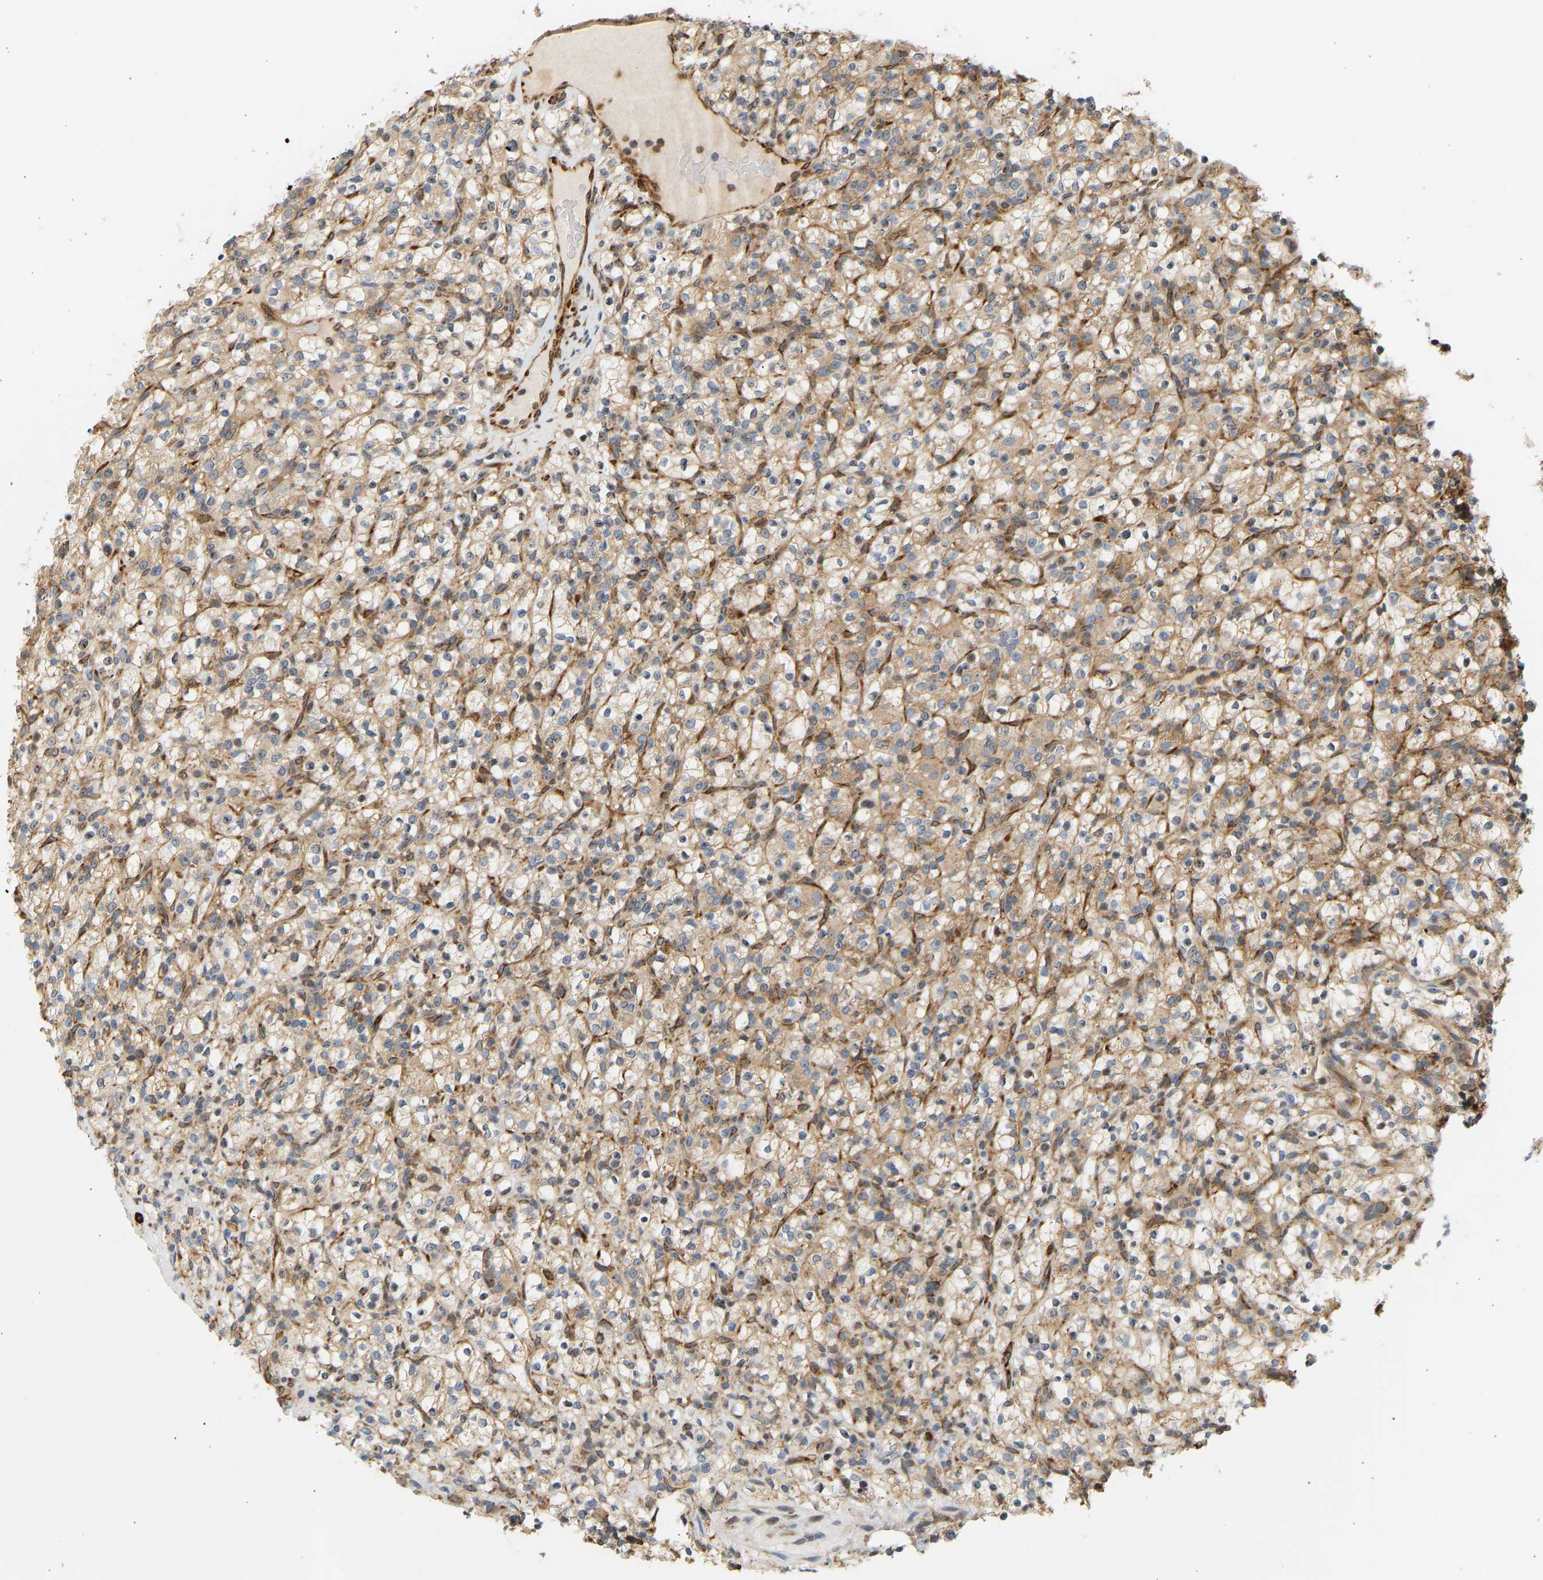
{"staining": {"intensity": "moderate", "quantity": ">75%", "location": "cytoplasmic/membranous"}, "tissue": "renal cancer", "cell_type": "Tumor cells", "image_type": "cancer", "snomed": [{"axis": "morphology", "description": "Normal tissue, NOS"}, {"axis": "morphology", "description": "Adenocarcinoma, NOS"}, {"axis": "topography", "description": "Kidney"}], "caption": "Immunohistochemical staining of human renal adenocarcinoma demonstrates medium levels of moderate cytoplasmic/membranous staining in approximately >75% of tumor cells.", "gene": "RPS14", "patient": {"sex": "female", "age": 72}}